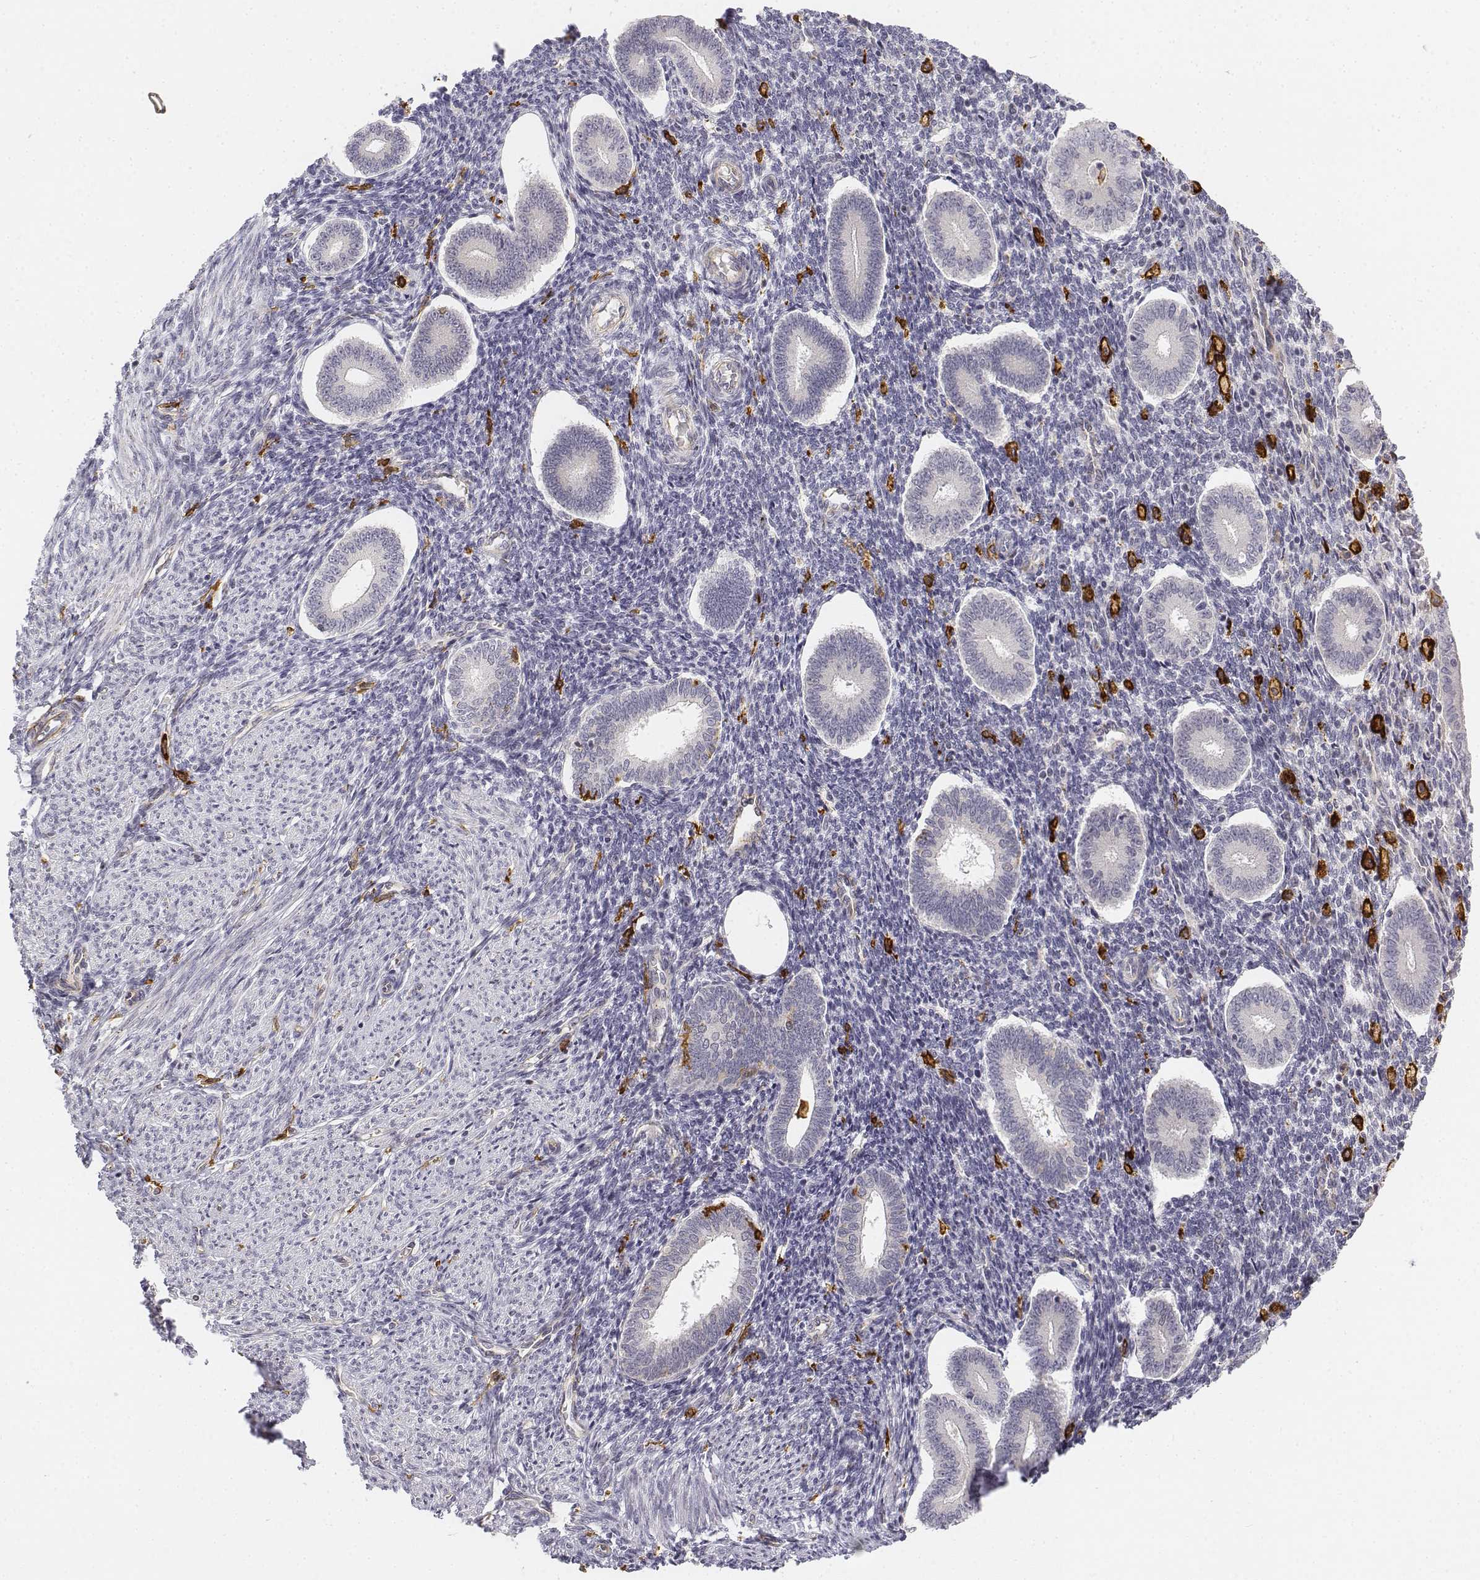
{"staining": {"intensity": "negative", "quantity": "none", "location": "none"}, "tissue": "endometrium", "cell_type": "Cells in endometrial stroma", "image_type": "normal", "snomed": [{"axis": "morphology", "description": "Normal tissue, NOS"}, {"axis": "topography", "description": "Endometrium"}], "caption": "Immunohistochemistry of unremarkable human endometrium shows no staining in cells in endometrial stroma.", "gene": "CD14", "patient": {"sex": "female", "age": 40}}